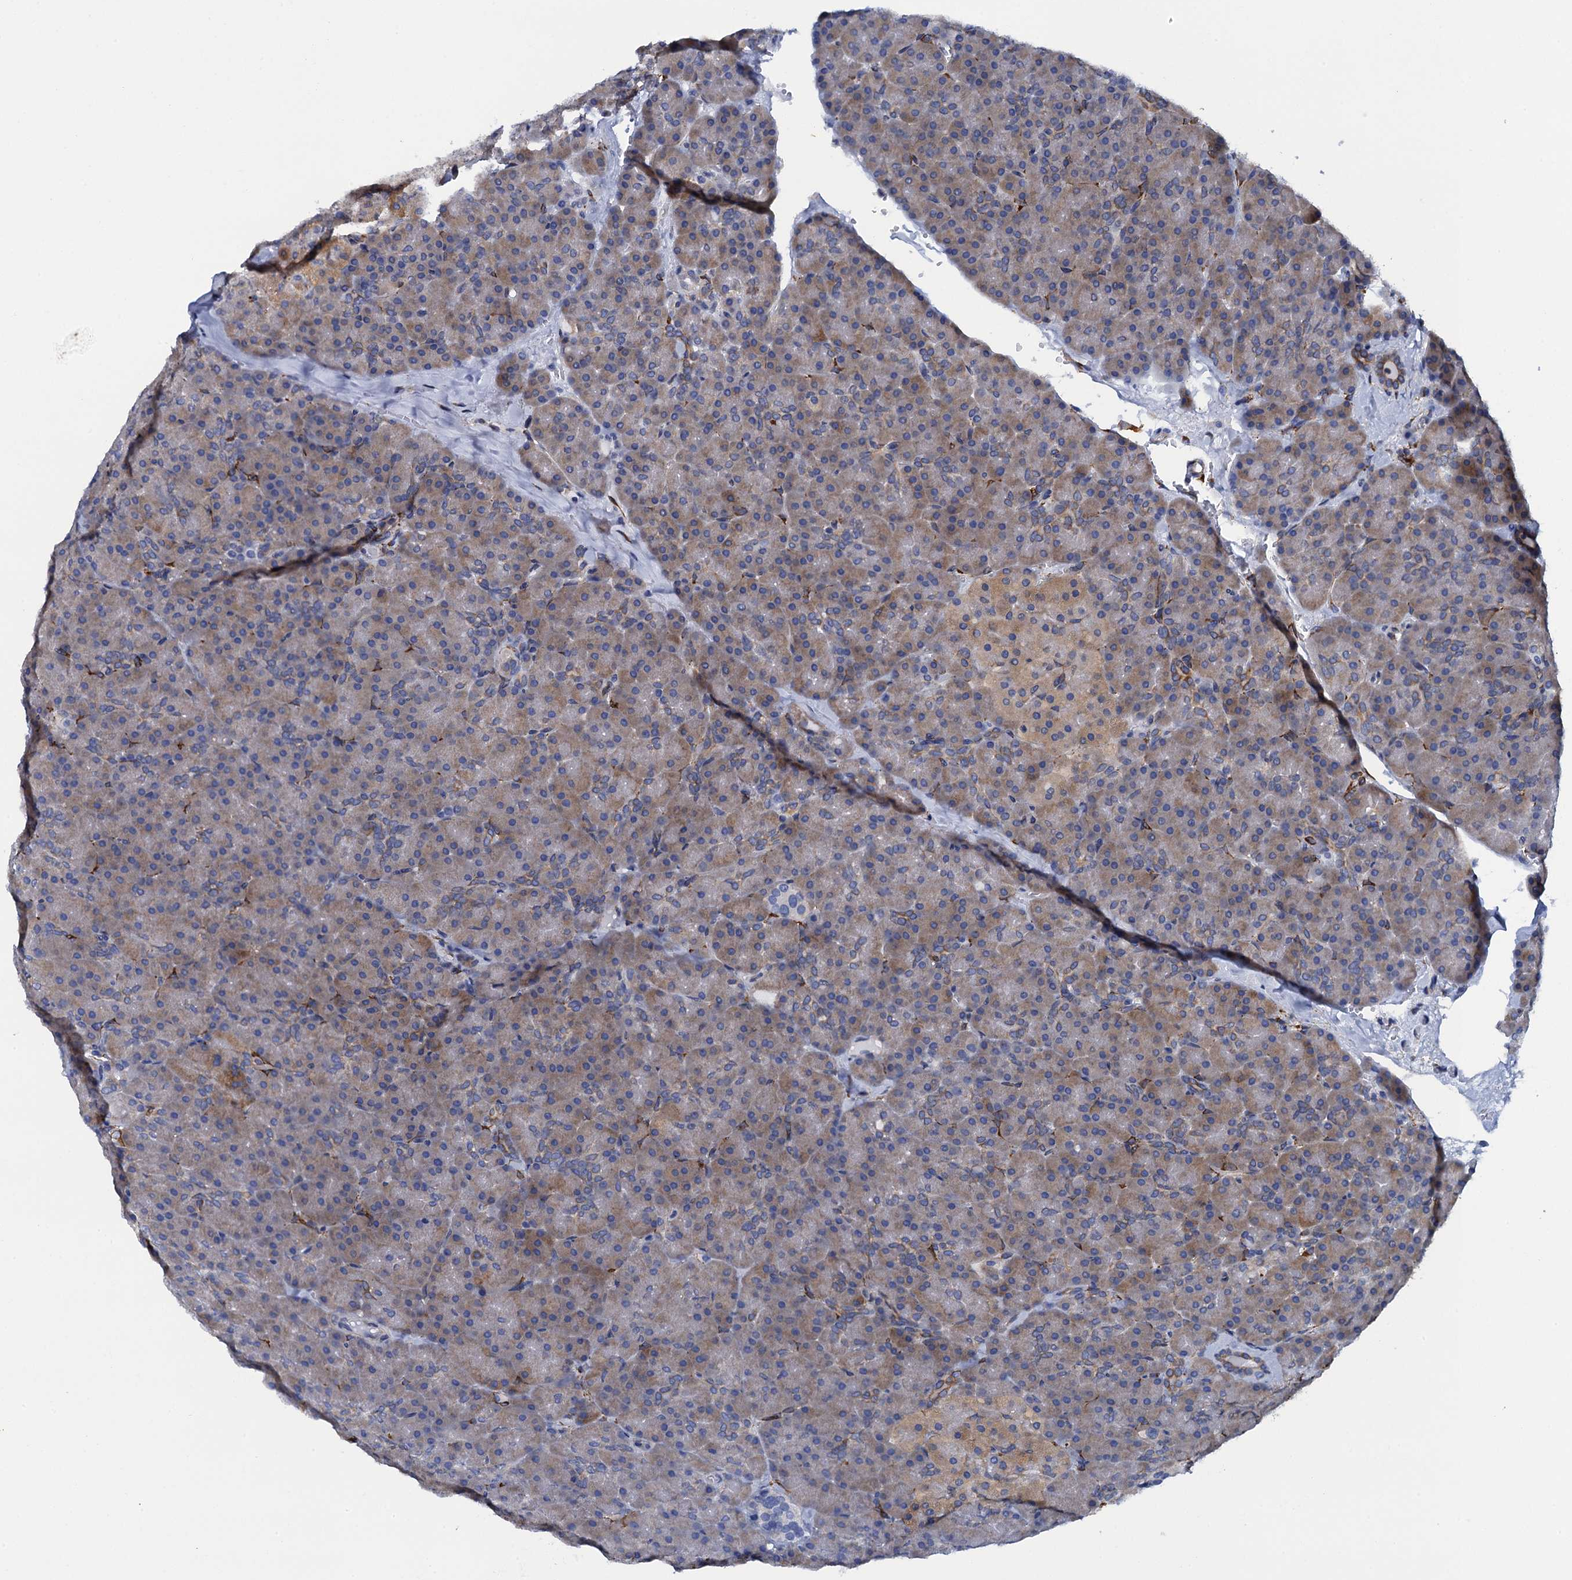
{"staining": {"intensity": "weak", "quantity": "25%-75%", "location": "cytoplasmic/membranous"}, "tissue": "pancreas", "cell_type": "Exocrine glandular cells", "image_type": "normal", "snomed": [{"axis": "morphology", "description": "Normal tissue, NOS"}, {"axis": "topography", "description": "Pancreas"}], "caption": "Pancreas stained with immunohistochemistry exhibits weak cytoplasmic/membranous positivity in approximately 25%-75% of exocrine glandular cells.", "gene": "POGLUT3", "patient": {"sex": "male", "age": 36}}